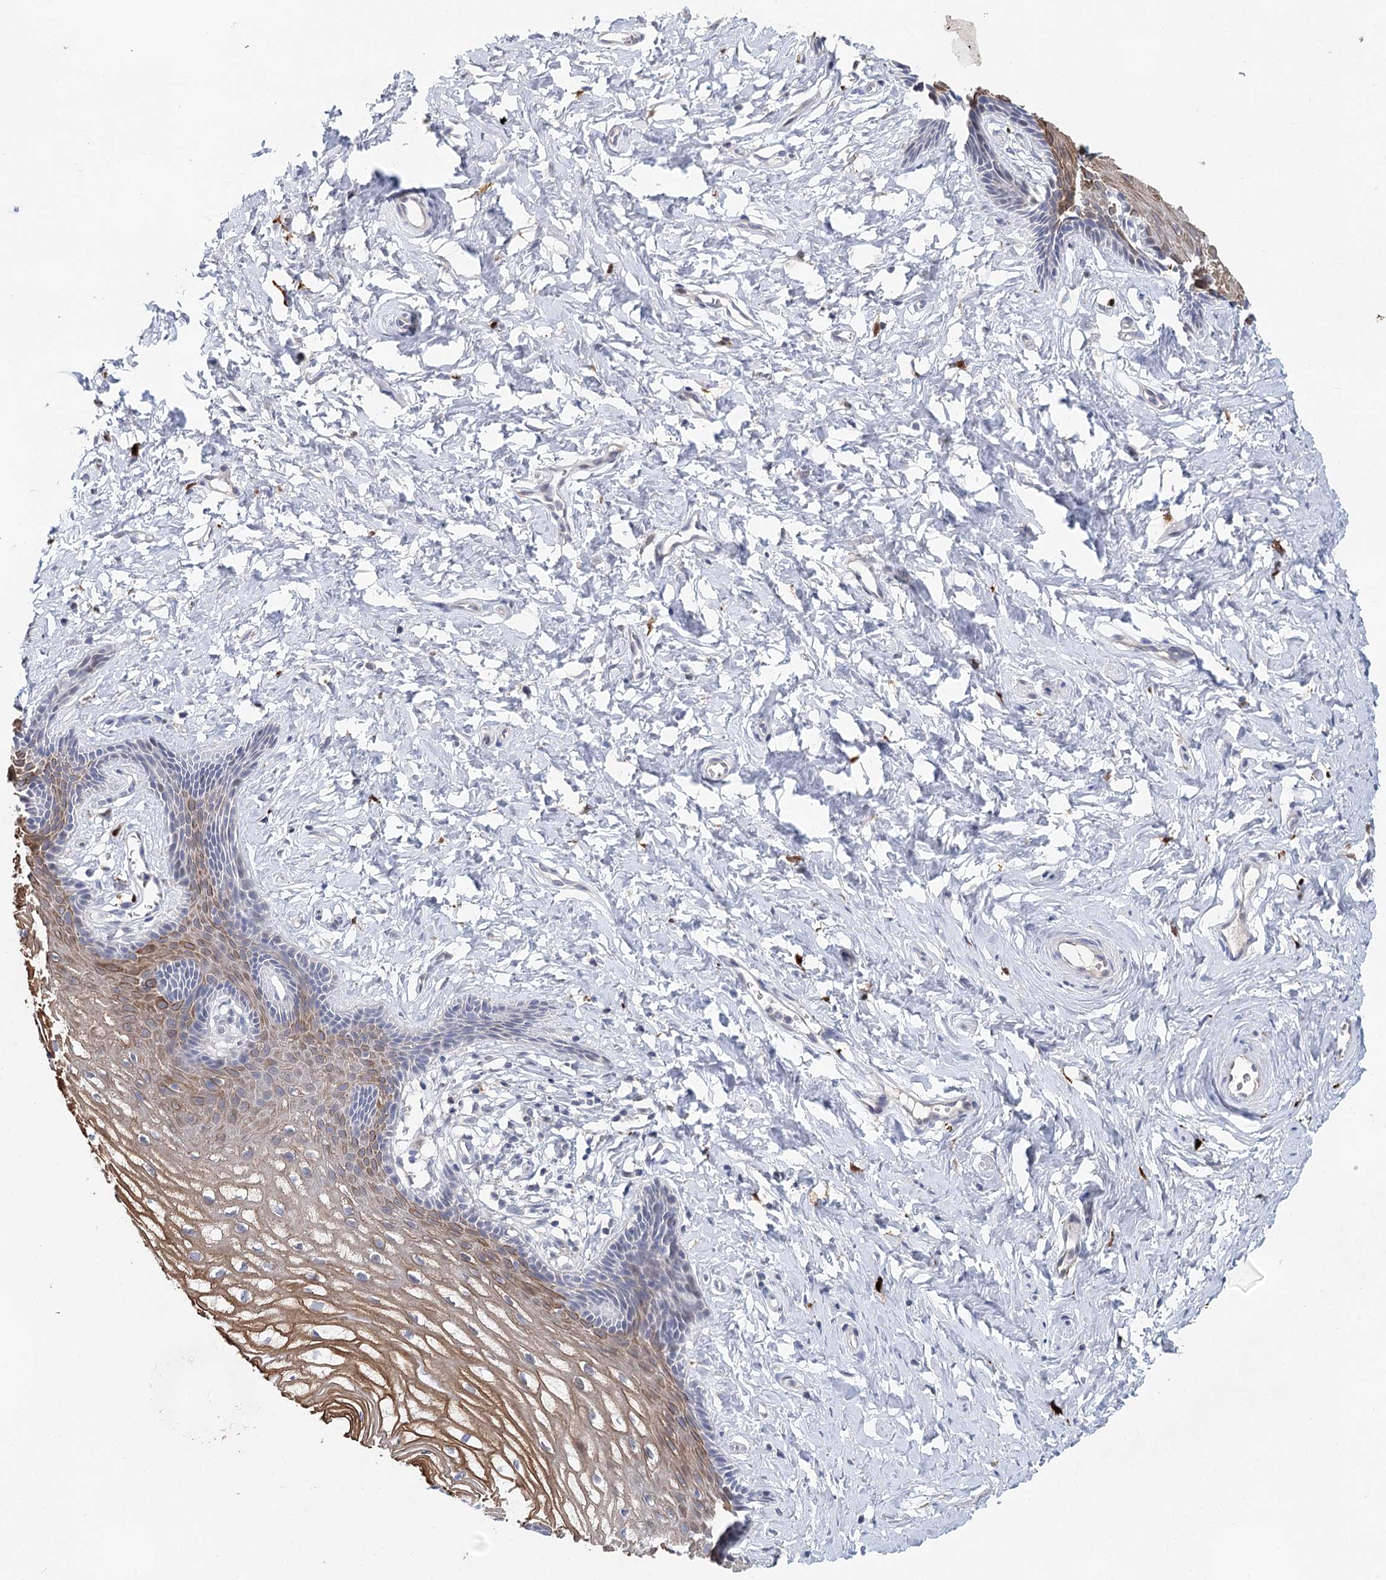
{"staining": {"intensity": "moderate", "quantity": ">75%", "location": "cytoplasmic/membranous"}, "tissue": "vagina", "cell_type": "Squamous epithelial cells", "image_type": "normal", "snomed": [{"axis": "morphology", "description": "Normal tissue, NOS"}, {"axis": "topography", "description": "Vagina"}, {"axis": "topography", "description": "Cervix"}], "caption": "Vagina was stained to show a protein in brown. There is medium levels of moderate cytoplasmic/membranous expression in about >75% of squamous epithelial cells. Nuclei are stained in blue.", "gene": "SLC19A3", "patient": {"sex": "female", "age": 40}}